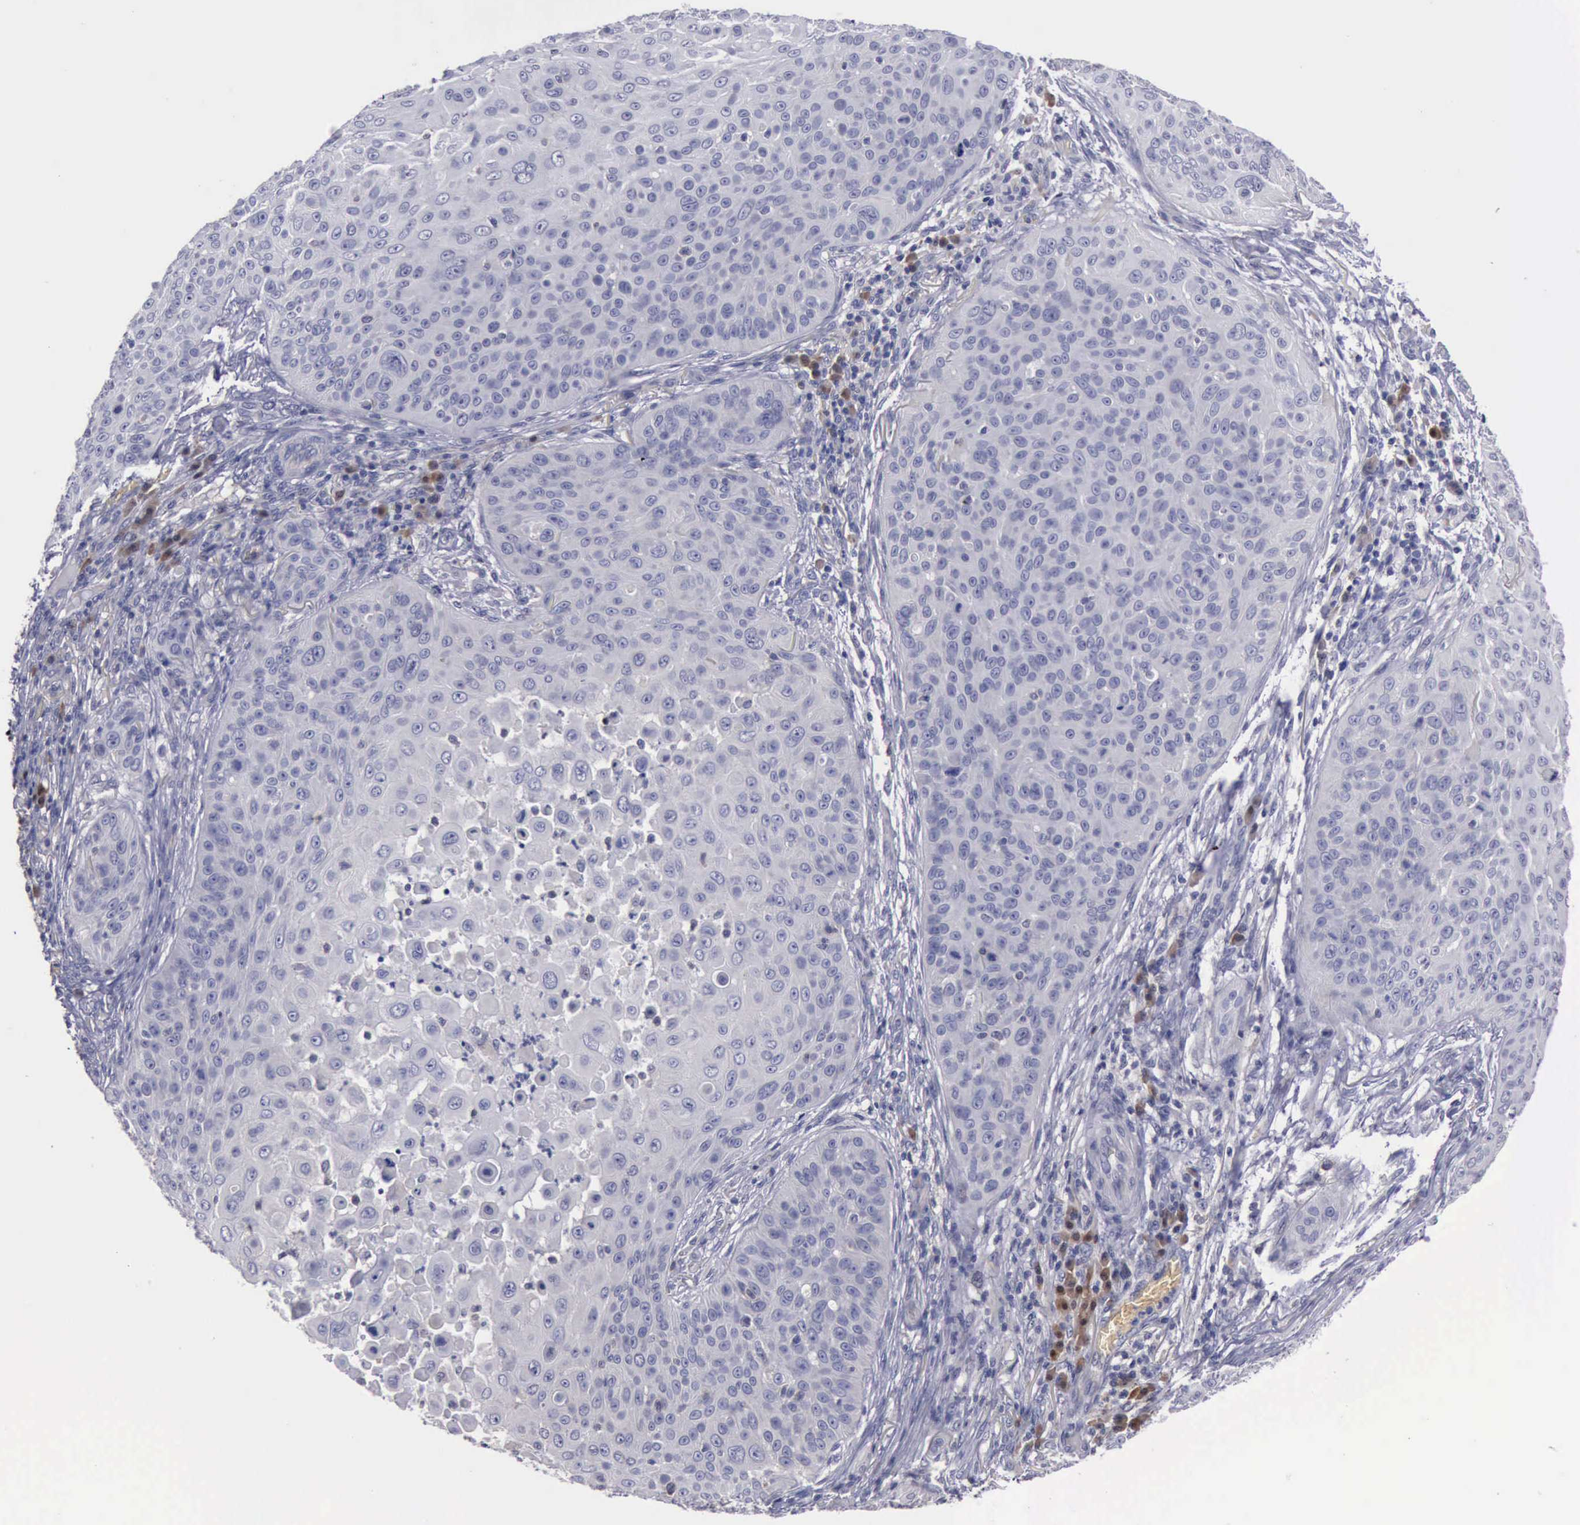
{"staining": {"intensity": "negative", "quantity": "none", "location": "none"}, "tissue": "skin cancer", "cell_type": "Tumor cells", "image_type": "cancer", "snomed": [{"axis": "morphology", "description": "Squamous cell carcinoma, NOS"}, {"axis": "topography", "description": "Skin"}], "caption": "There is no significant staining in tumor cells of skin cancer.", "gene": "CEP128", "patient": {"sex": "male", "age": 82}}